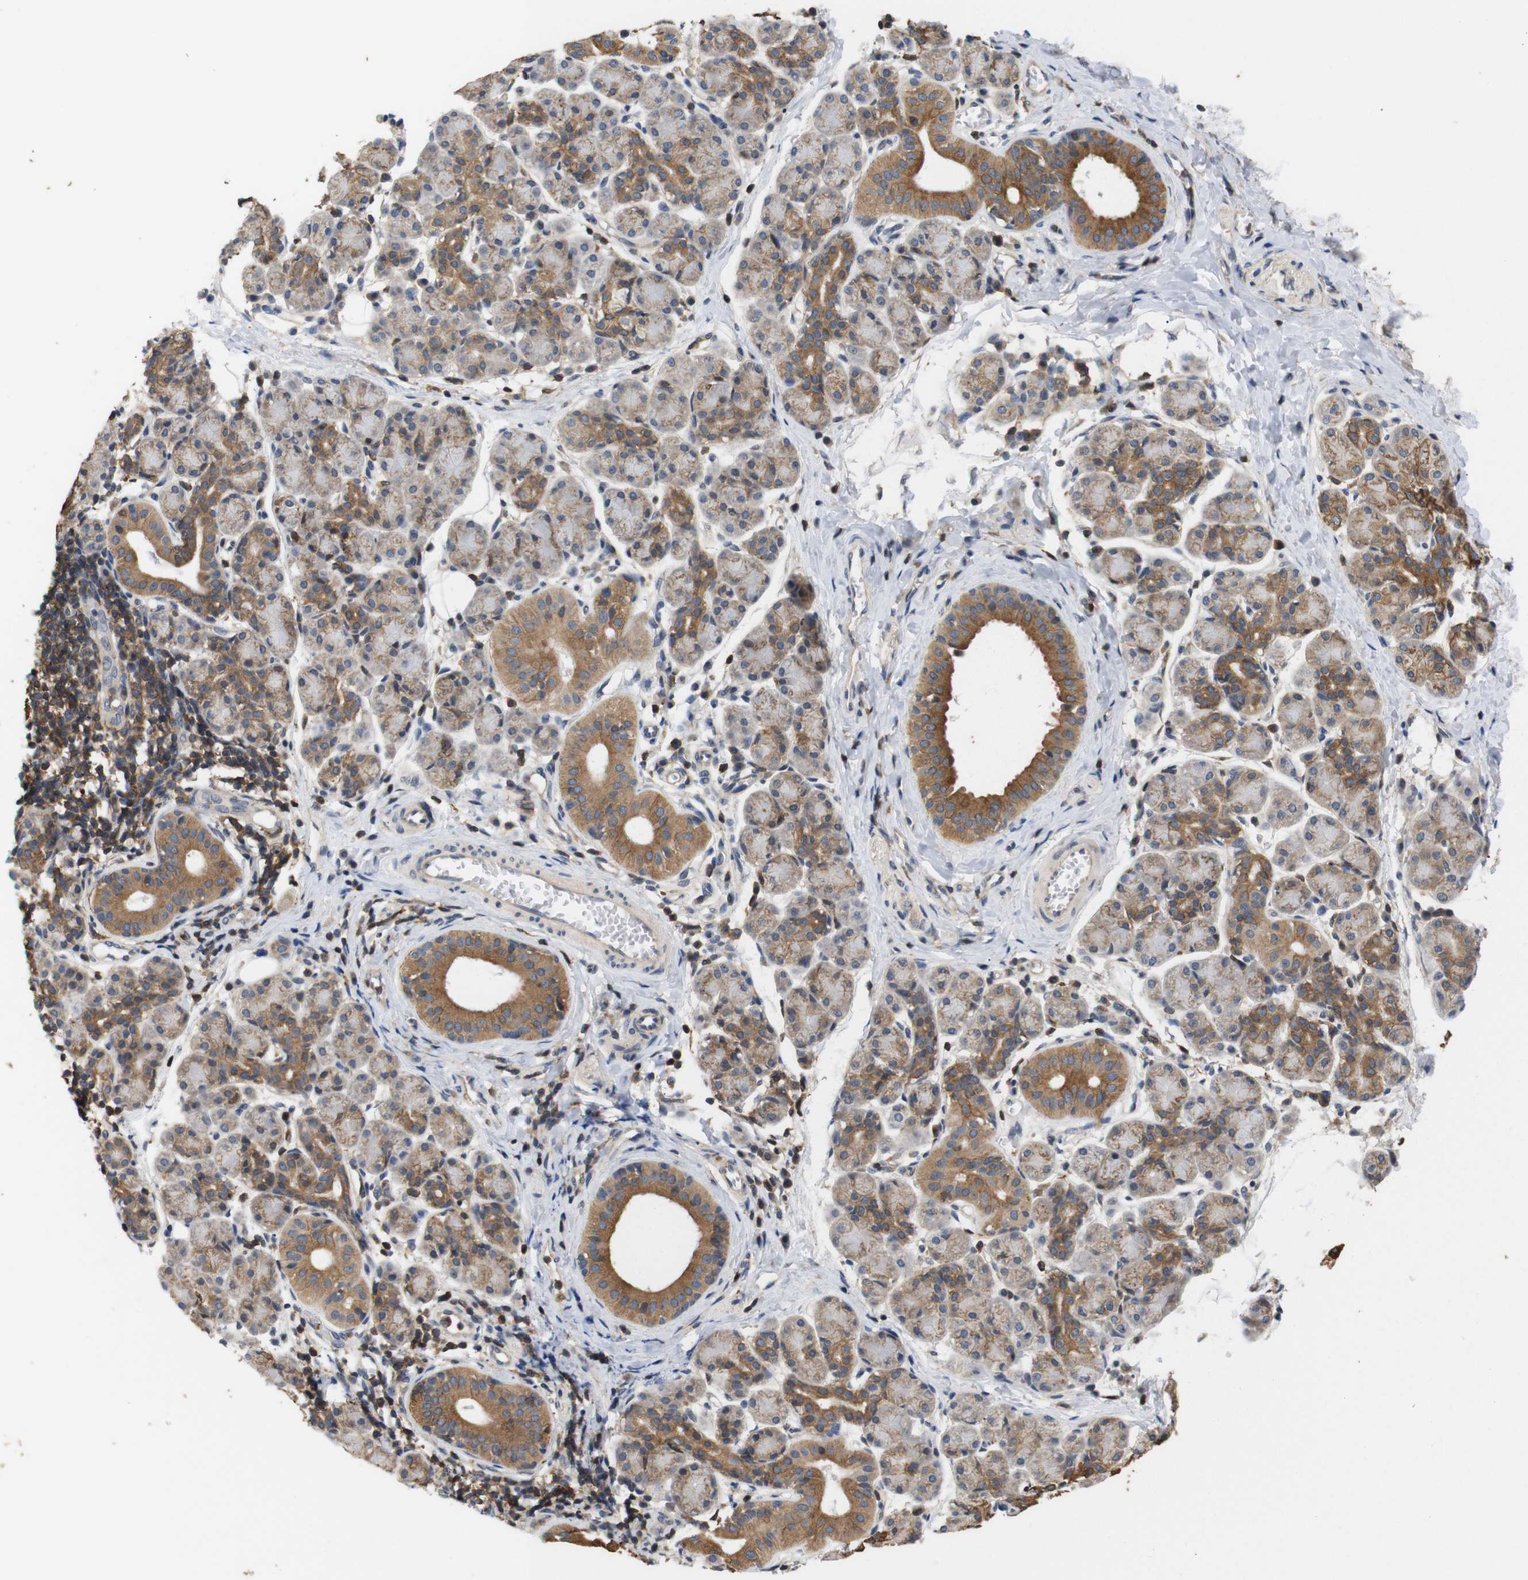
{"staining": {"intensity": "moderate", "quantity": "25%-75%", "location": "cytoplasmic/membranous"}, "tissue": "salivary gland", "cell_type": "Glandular cells", "image_type": "normal", "snomed": [{"axis": "morphology", "description": "Normal tissue, NOS"}, {"axis": "morphology", "description": "Inflammation, NOS"}, {"axis": "topography", "description": "Lymph node"}, {"axis": "topography", "description": "Salivary gland"}], "caption": "Protein expression analysis of normal salivary gland demonstrates moderate cytoplasmic/membranous expression in approximately 25%-75% of glandular cells.", "gene": "BRWD3", "patient": {"sex": "male", "age": 3}}